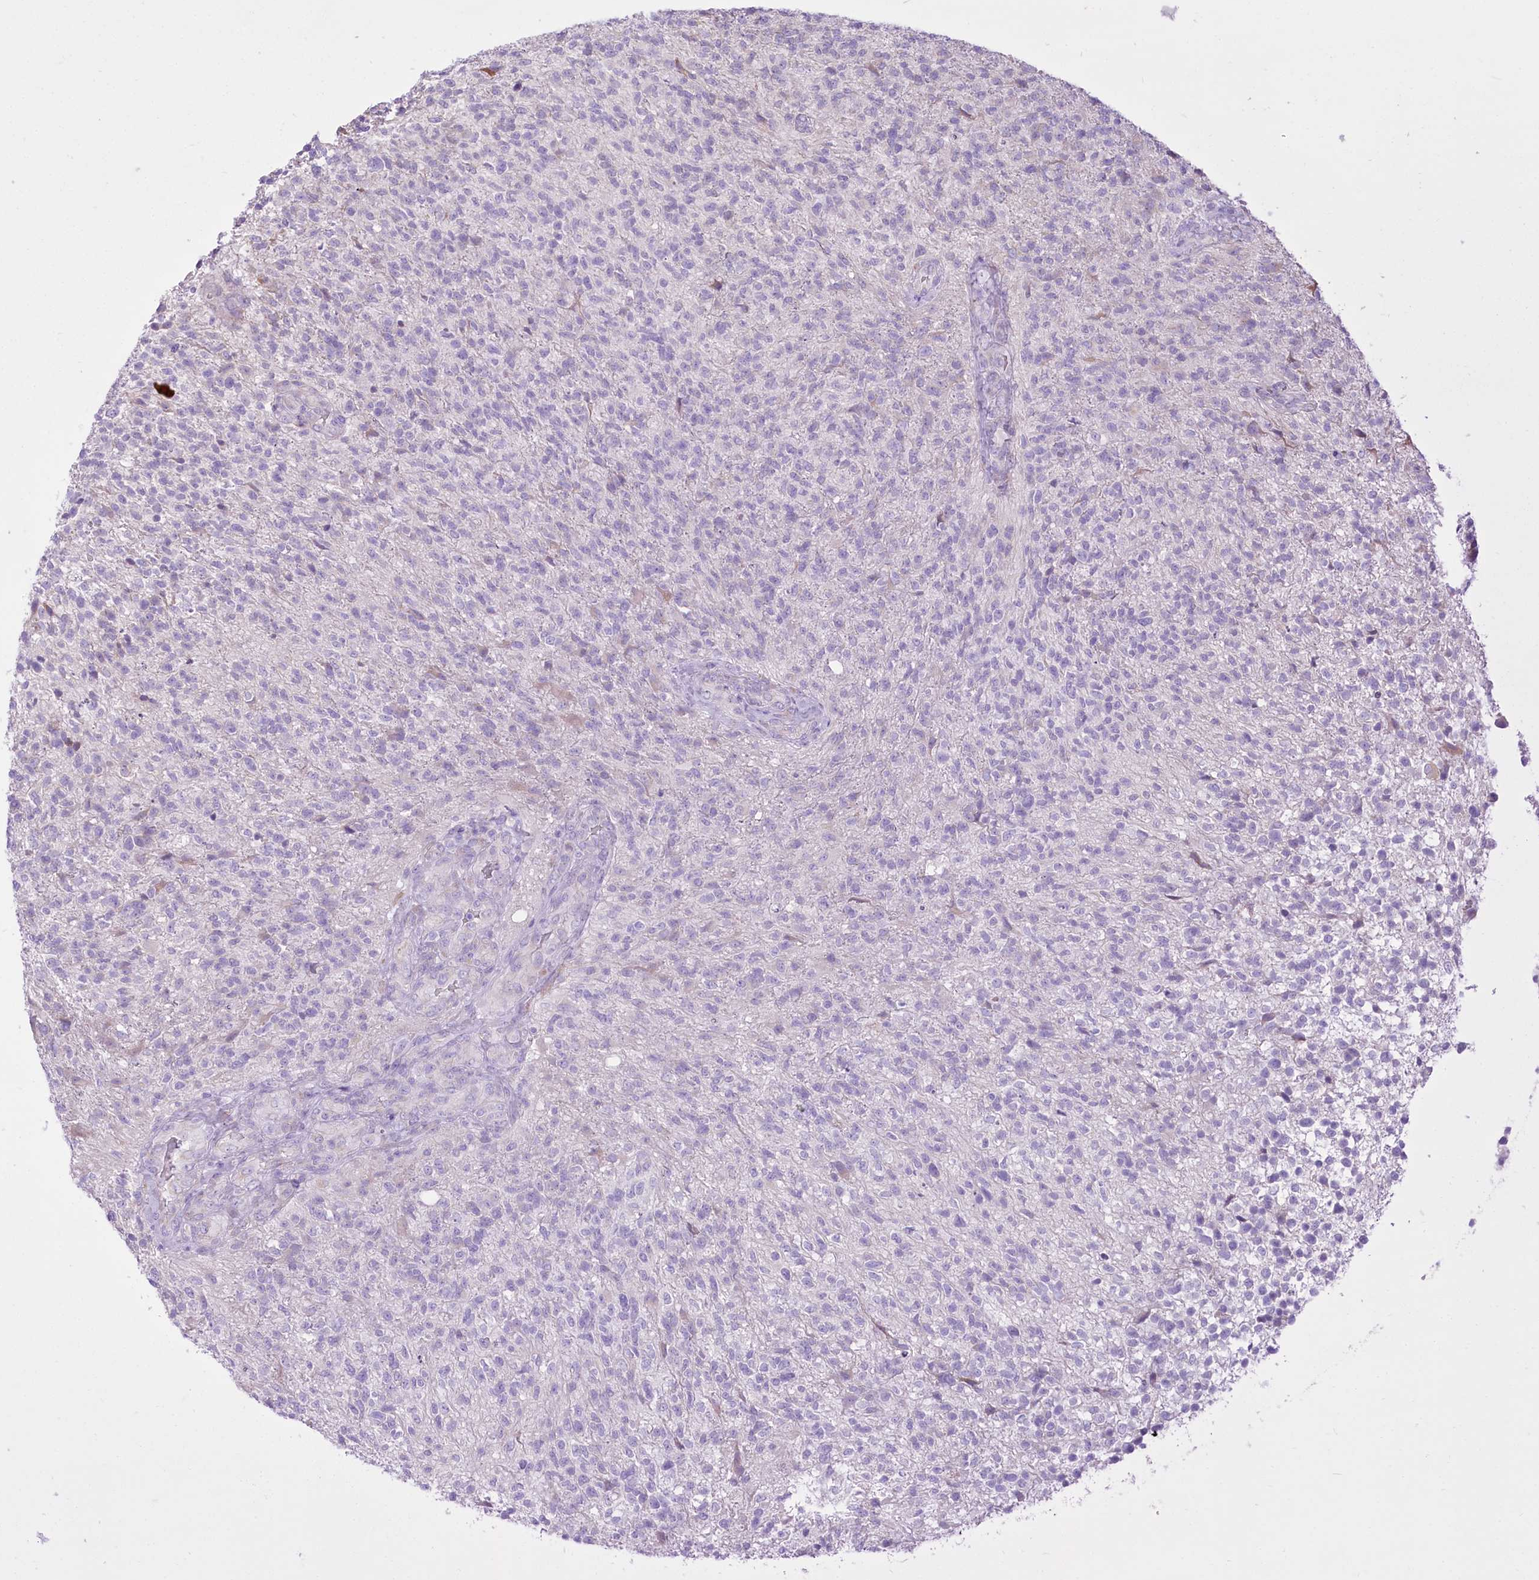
{"staining": {"intensity": "negative", "quantity": "none", "location": "none"}, "tissue": "glioma", "cell_type": "Tumor cells", "image_type": "cancer", "snomed": [{"axis": "morphology", "description": "Glioma, malignant, High grade"}, {"axis": "topography", "description": "Brain"}], "caption": "Tumor cells show no significant staining in glioma.", "gene": "STT3B", "patient": {"sex": "male", "age": 56}}